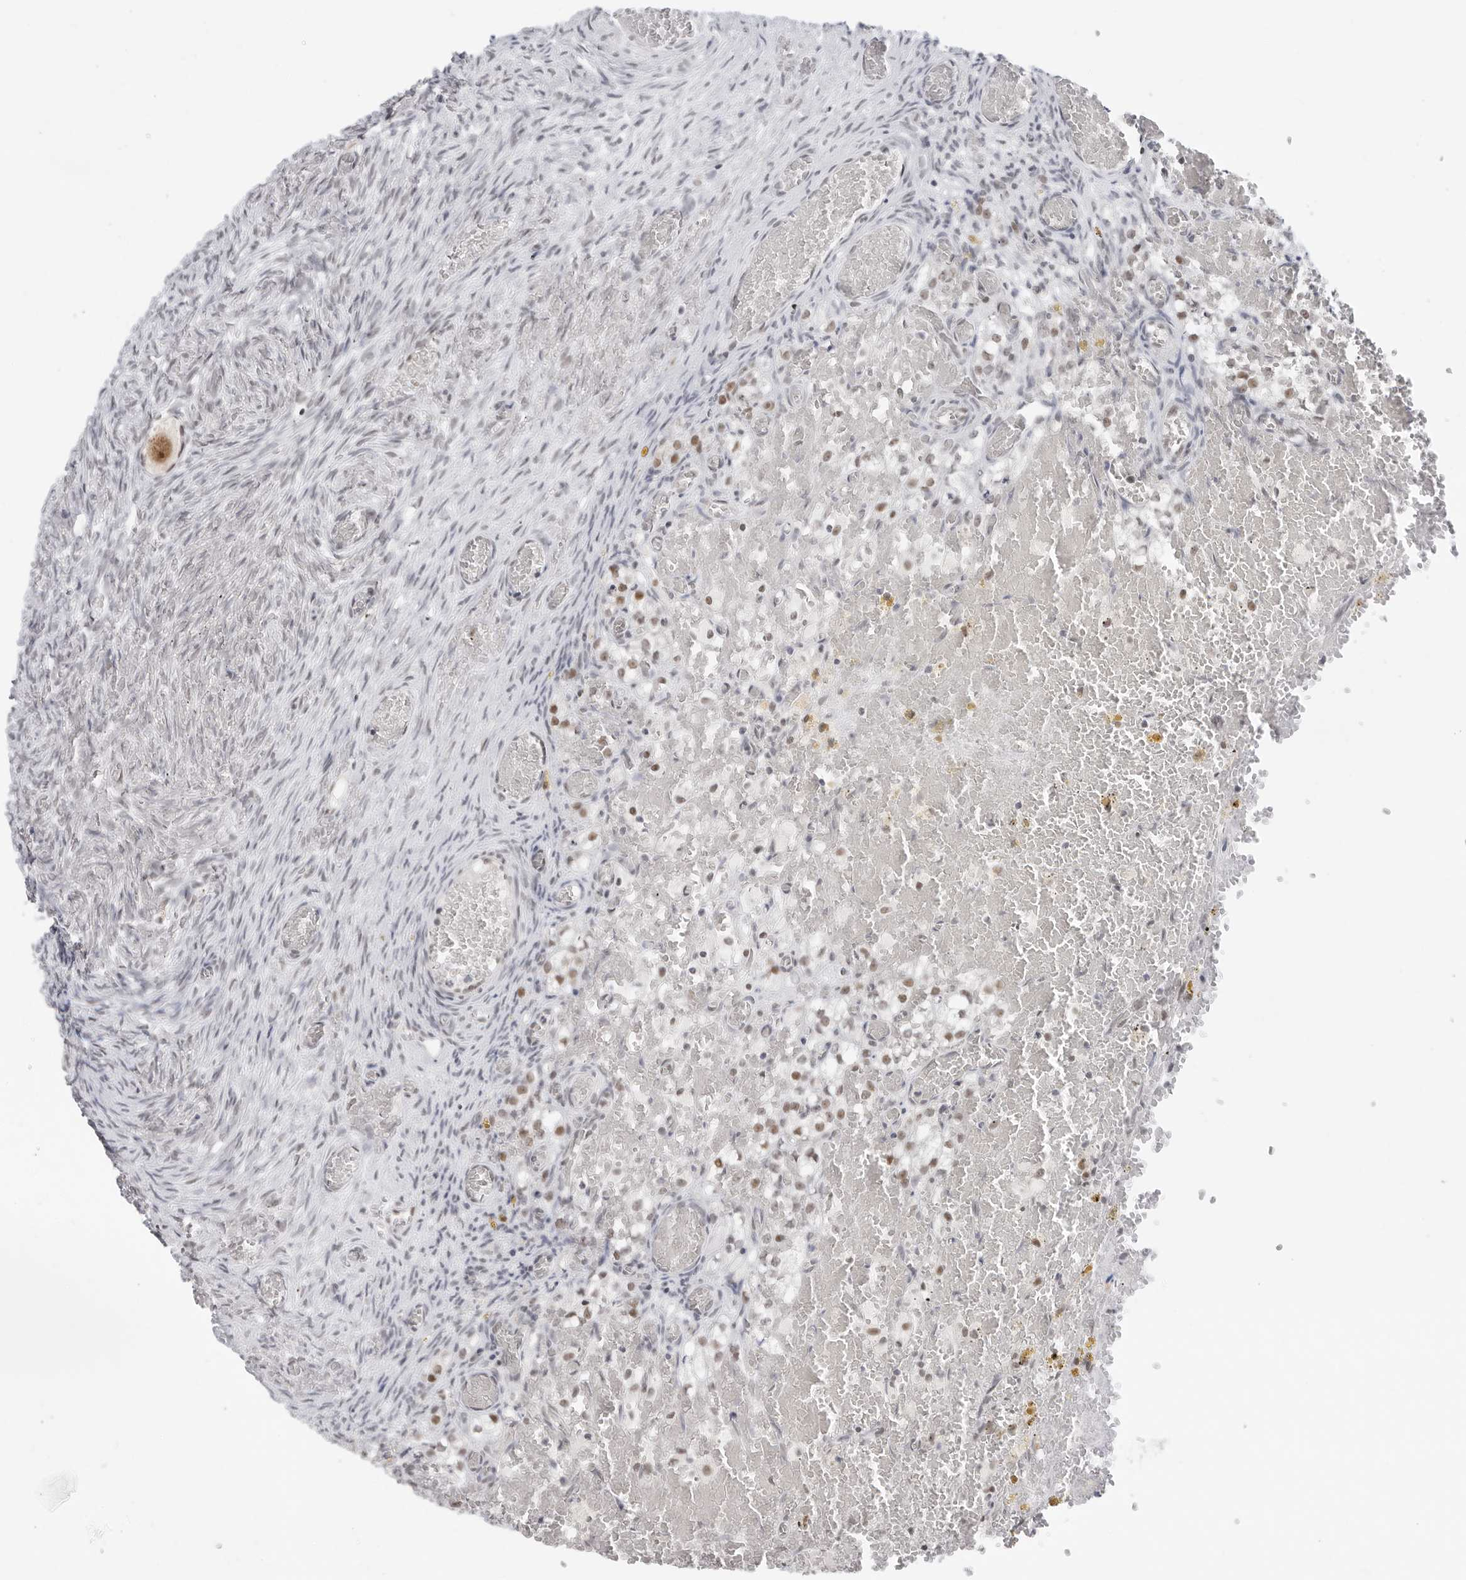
{"staining": {"intensity": "negative", "quantity": "none", "location": "none"}, "tissue": "ovary", "cell_type": "Ovarian stroma cells", "image_type": "normal", "snomed": [{"axis": "morphology", "description": "Adenocarcinoma, NOS"}, {"axis": "topography", "description": "Endometrium"}], "caption": "This image is of normal ovary stained with IHC to label a protein in brown with the nuclei are counter-stained blue. There is no positivity in ovarian stroma cells.", "gene": "FOXK2", "patient": {"sex": "female", "age": 32}}